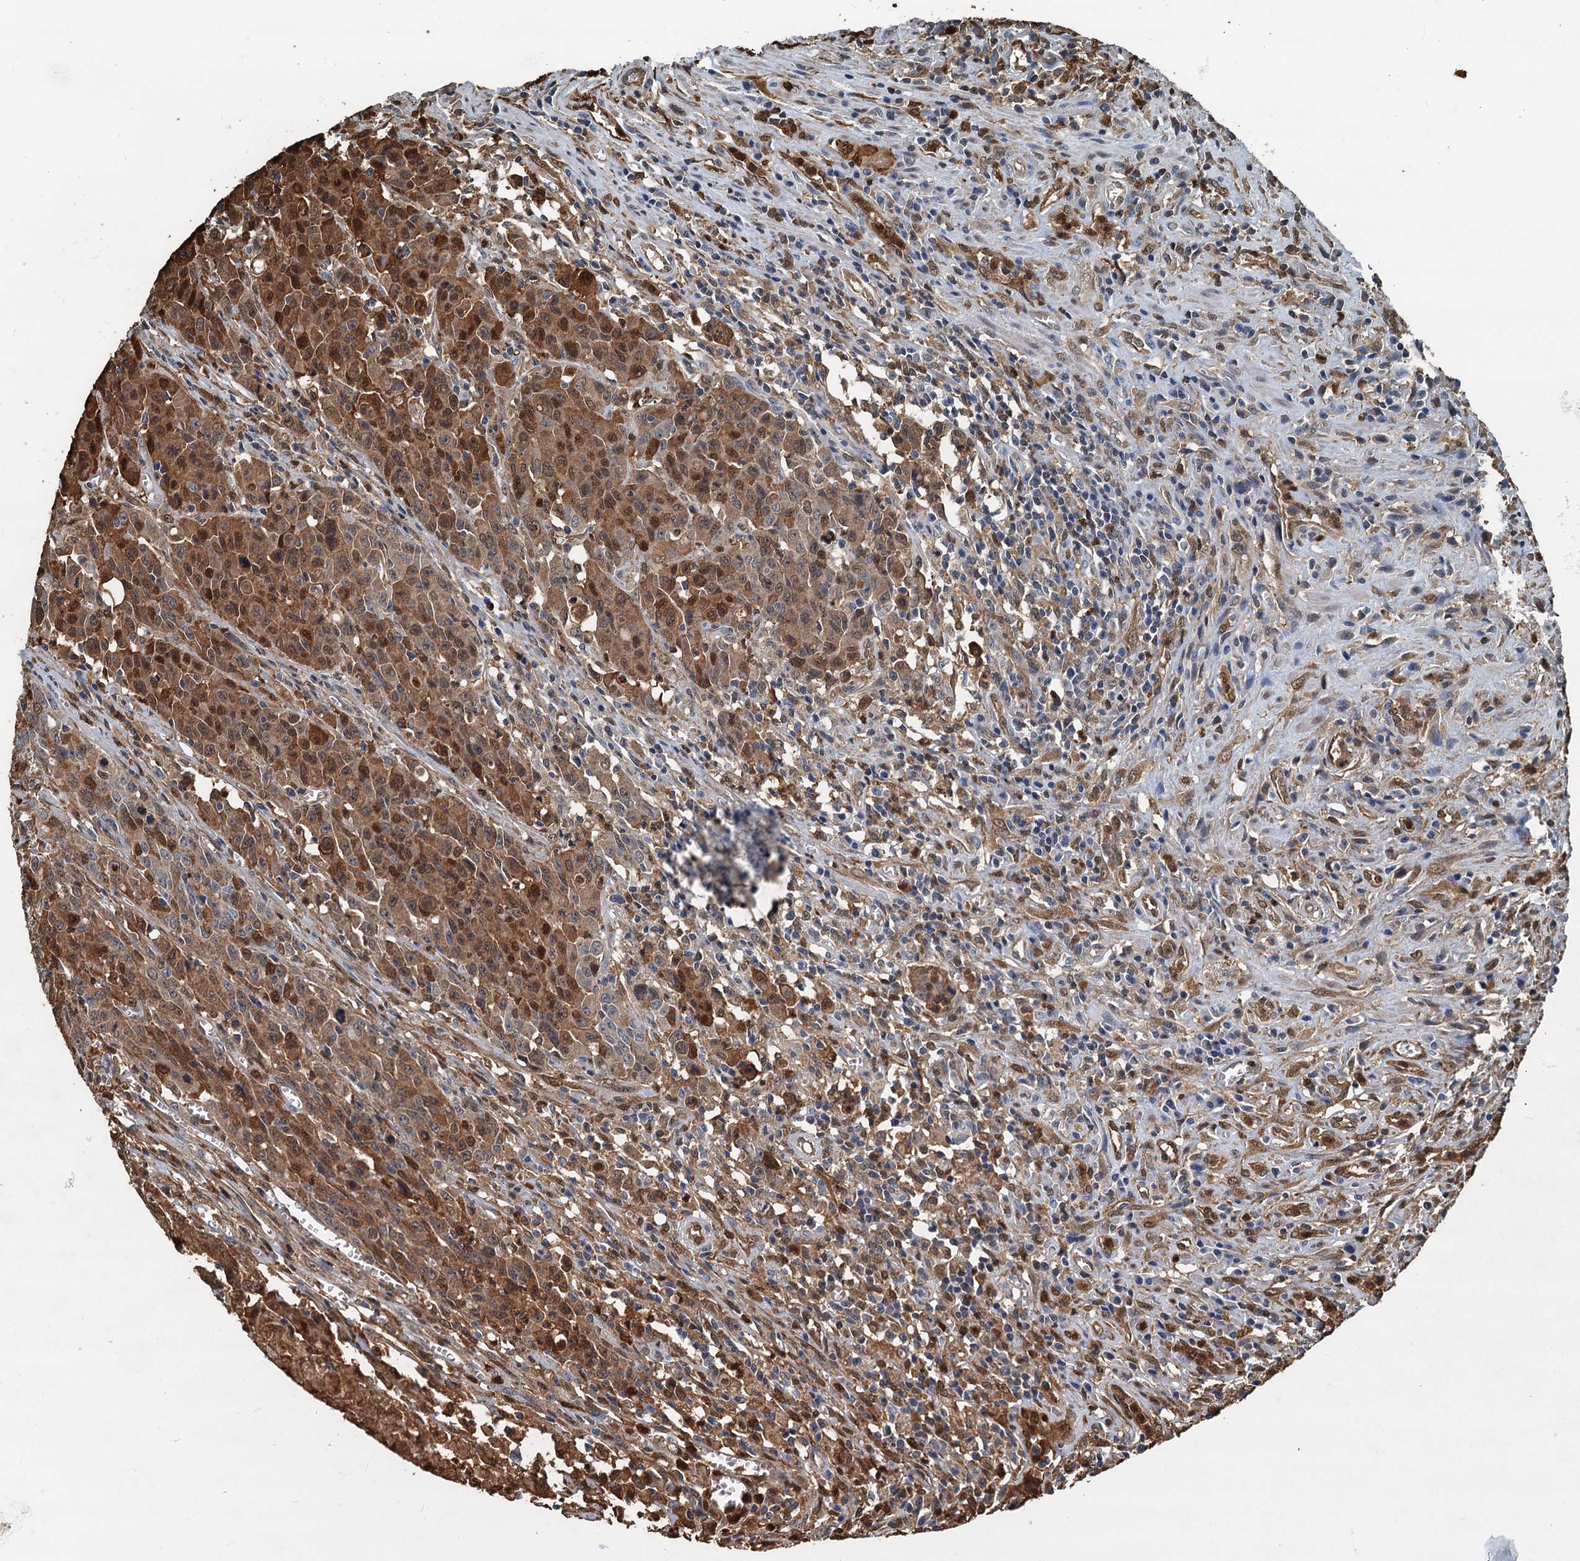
{"staining": {"intensity": "moderate", "quantity": ">75%", "location": "cytoplasmic/membranous,nuclear"}, "tissue": "colorectal cancer", "cell_type": "Tumor cells", "image_type": "cancer", "snomed": [{"axis": "morphology", "description": "Adenocarcinoma, NOS"}, {"axis": "topography", "description": "Colon"}], "caption": "The image demonstrates staining of colorectal cancer (adenocarcinoma), revealing moderate cytoplasmic/membranous and nuclear protein expression (brown color) within tumor cells. Nuclei are stained in blue.", "gene": "S100A6", "patient": {"sex": "male", "age": 62}}